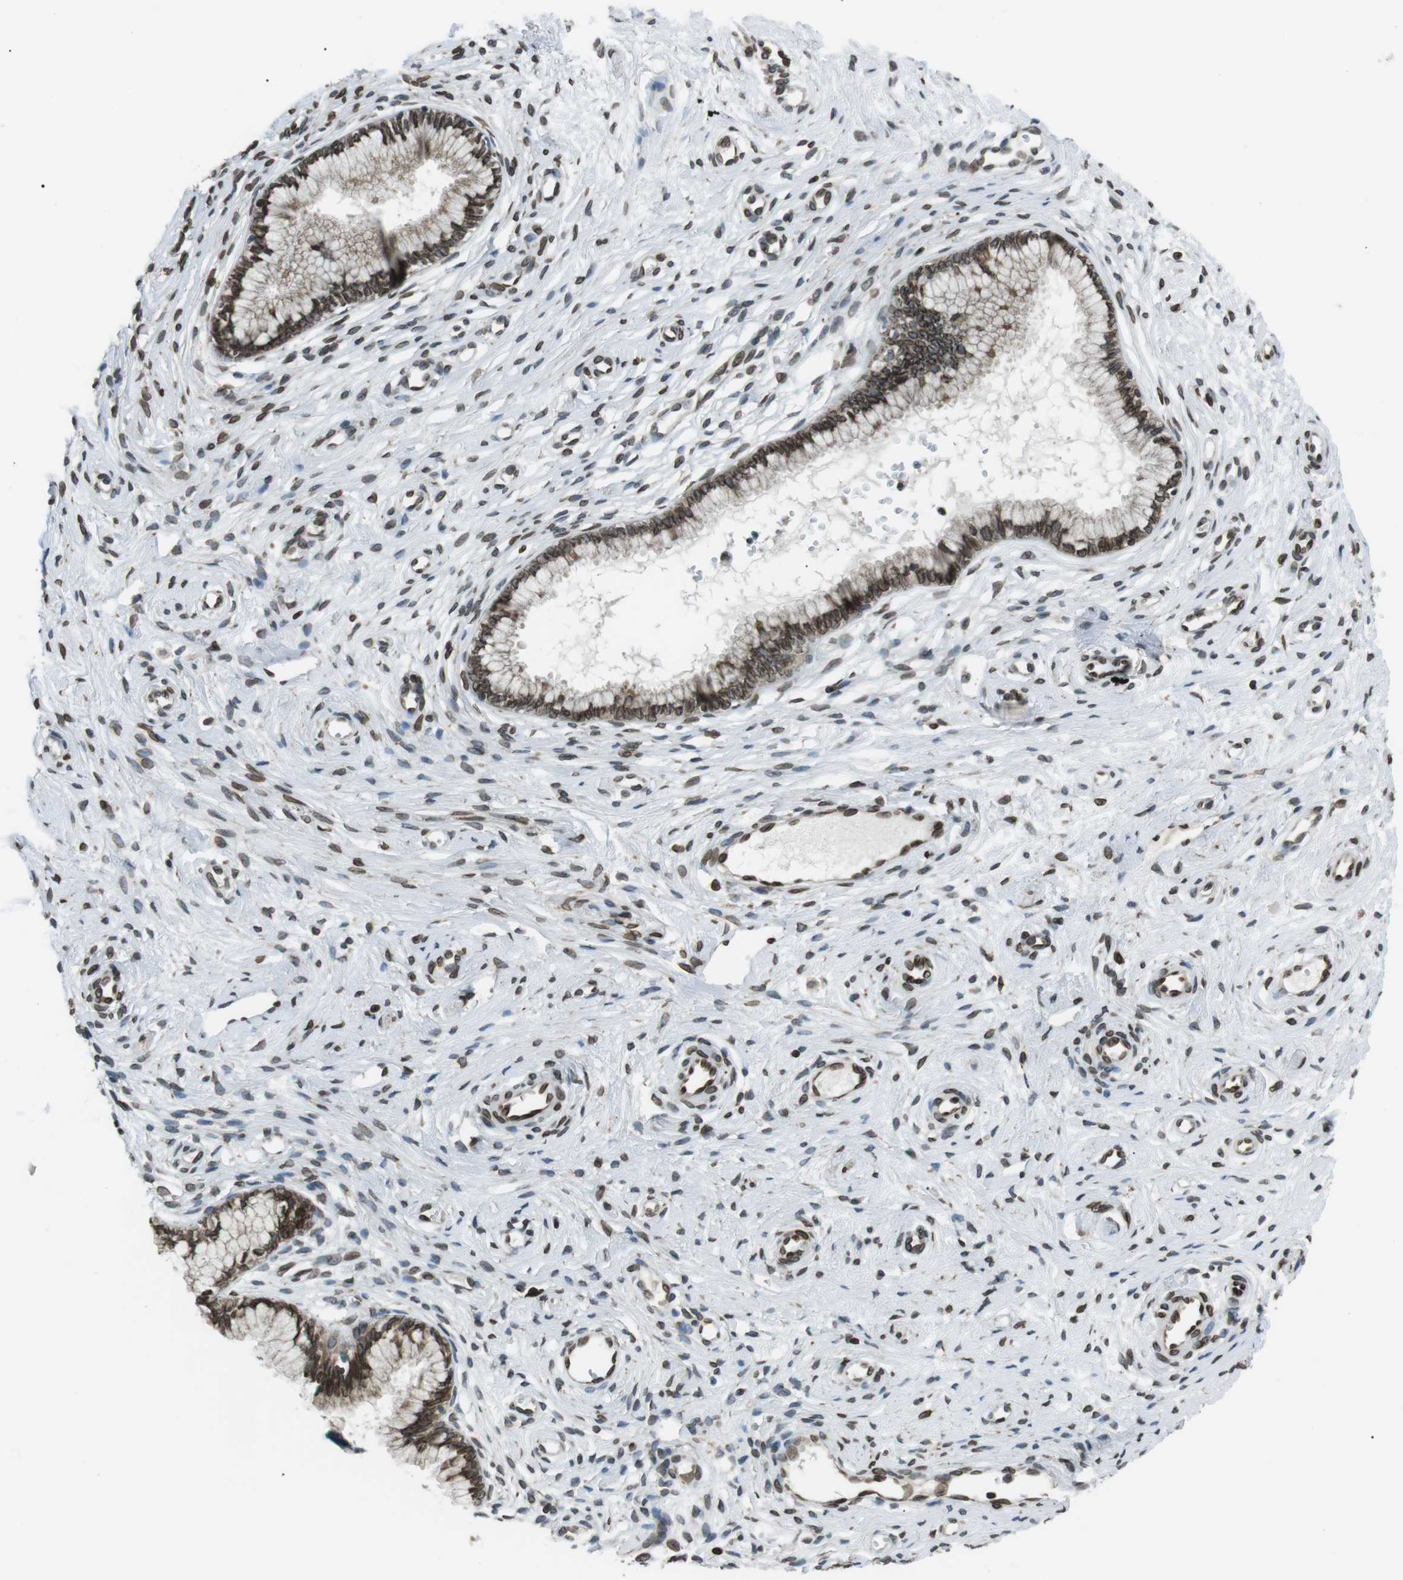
{"staining": {"intensity": "strong", "quantity": ">75%", "location": "cytoplasmic/membranous,nuclear"}, "tissue": "cervix", "cell_type": "Glandular cells", "image_type": "normal", "snomed": [{"axis": "morphology", "description": "Normal tissue, NOS"}, {"axis": "topography", "description": "Cervix"}], "caption": "Brown immunohistochemical staining in unremarkable cervix shows strong cytoplasmic/membranous,nuclear positivity in approximately >75% of glandular cells. The staining was performed using DAB (3,3'-diaminobenzidine) to visualize the protein expression in brown, while the nuclei were stained in blue with hematoxylin (Magnification: 20x).", "gene": "TMX4", "patient": {"sex": "female", "age": 65}}